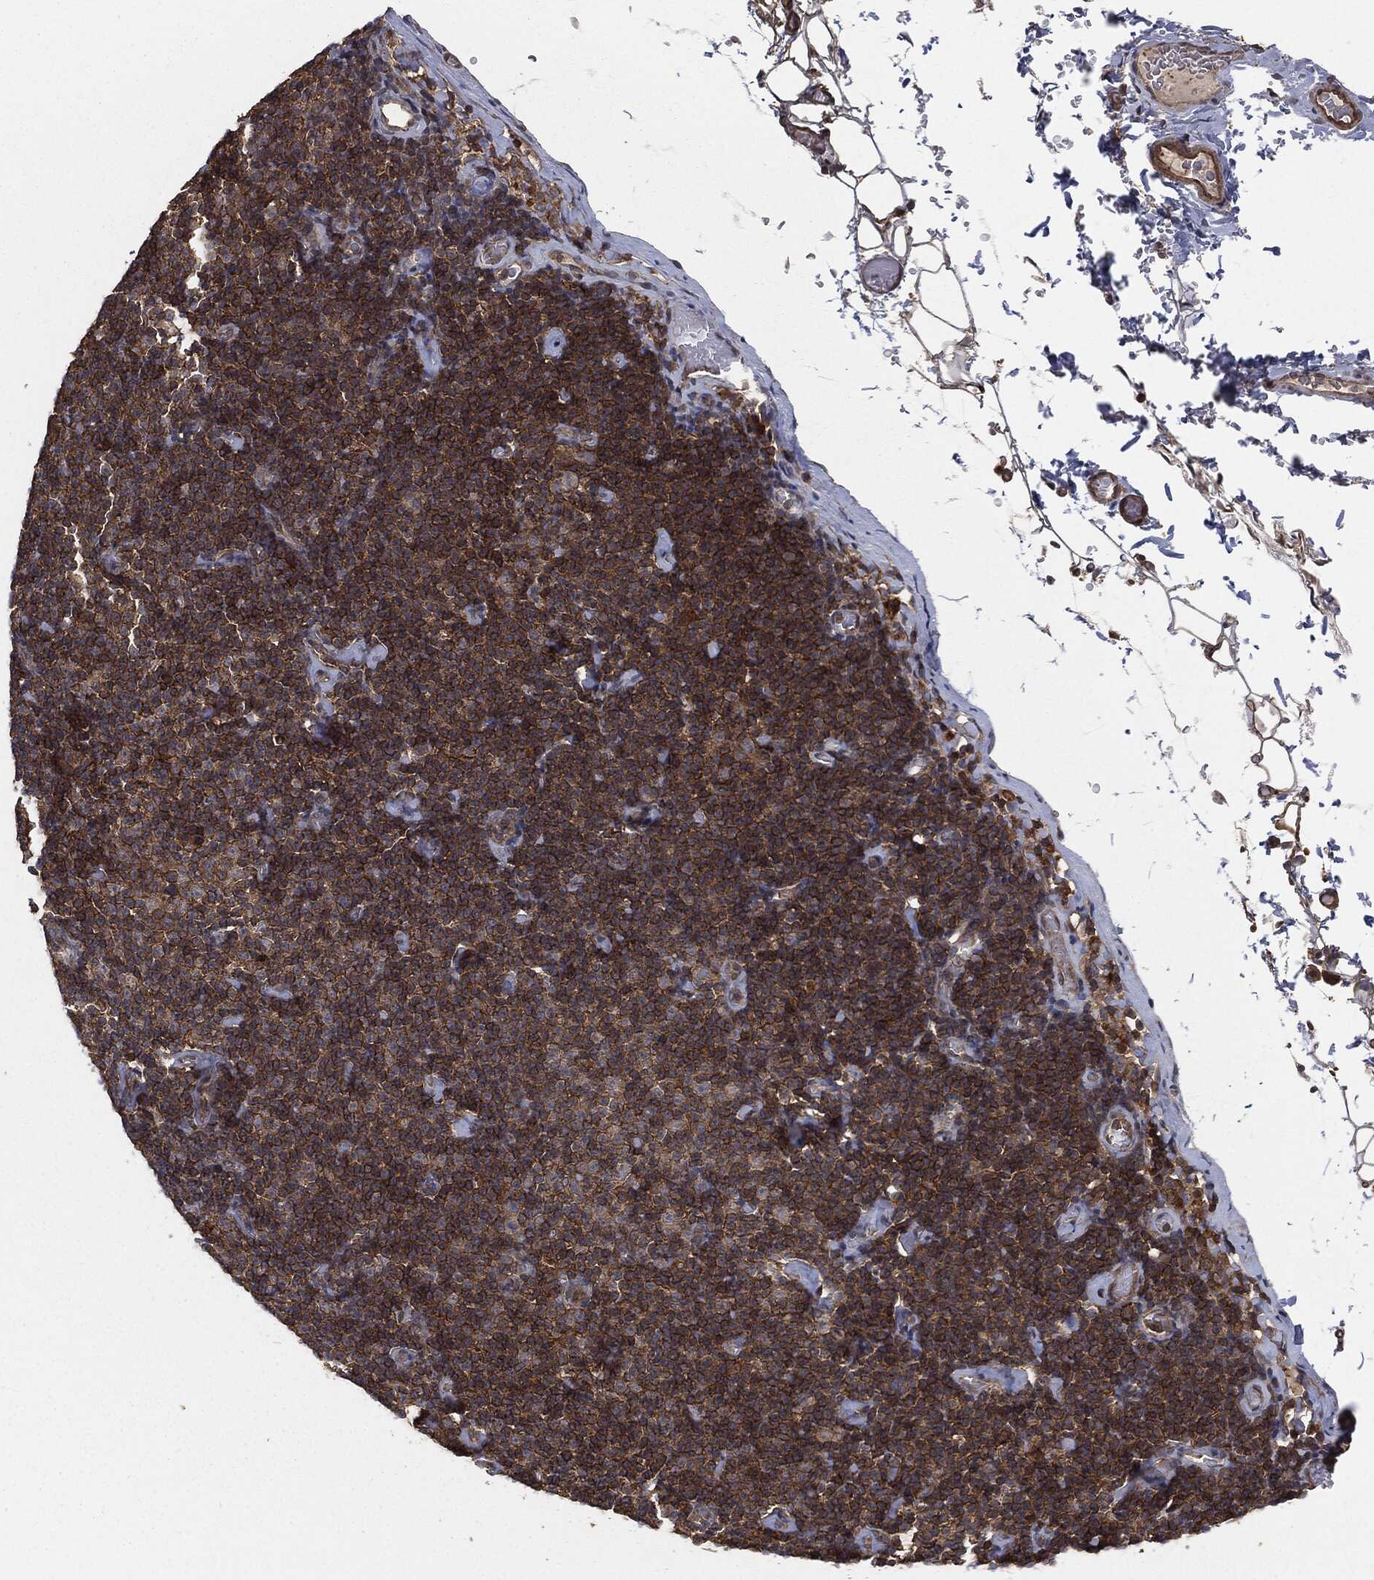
{"staining": {"intensity": "moderate", "quantity": ">75%", "location": "cytoplasmic/membranous"}, "tissue": "lymphoma", "cell_type": "Tumor cells", "image_type": "cancer", "snomed": [{"axis": "morphology", "description": "Malignant lymphoma, non-Hodgkin's type, Low grade"}, {"axis": "topography", "description": "Lymph node"}], "caption": "Immunohistochemical staining of malignant lymphoma, non-Hodgkin's type (low-grade) shows medium levels of moderate cytoplasmic/membranous protein positivity in about >75% of tumor cells. (Brightfield microscopy of DAB IHC at high magnification).", "gene": "ERBIN", "patient": {"sex": "male", "age": 81}}